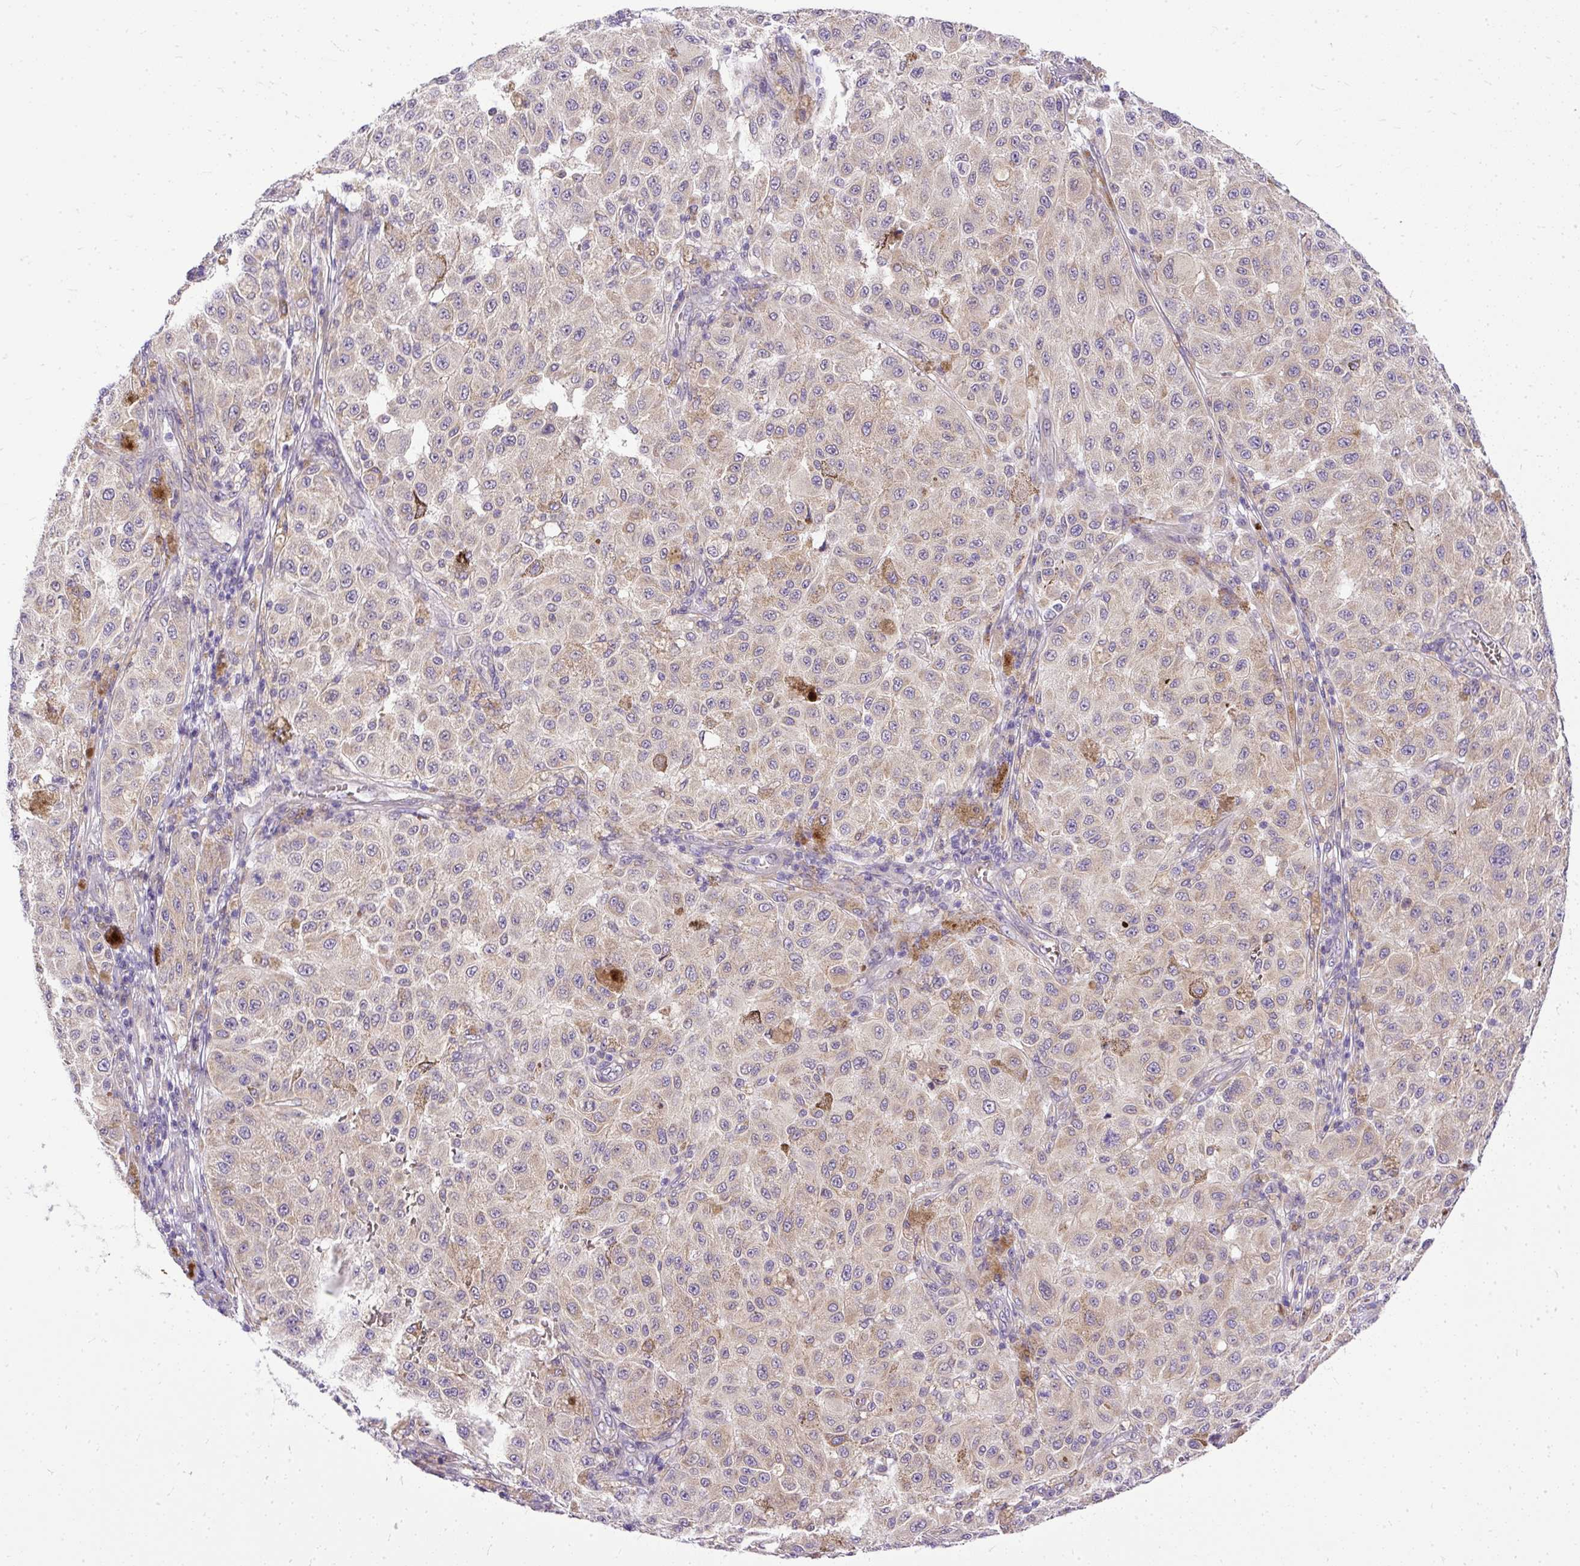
{"staining": {"intensity": "weak", "quantity": "25%-75%", "location": "cytoplasmic/membranous"}, "tissue": "melanoma", "cell_type": "Tumor cells", "image_type": "cancer", "snomed": [{"axis": "morphology", "description": "Malignant melanoma, NOS"}, {"axis": "topography", "description": "Skin"}], "caption": "Melanoma was stained to show a protein in brown. There is low levels of weak cytoplasmic/membranous positivity in about 25%-75% of tumor cells.", "gene": "AMFR", "patient": {"sex": "female", "age": 64}}